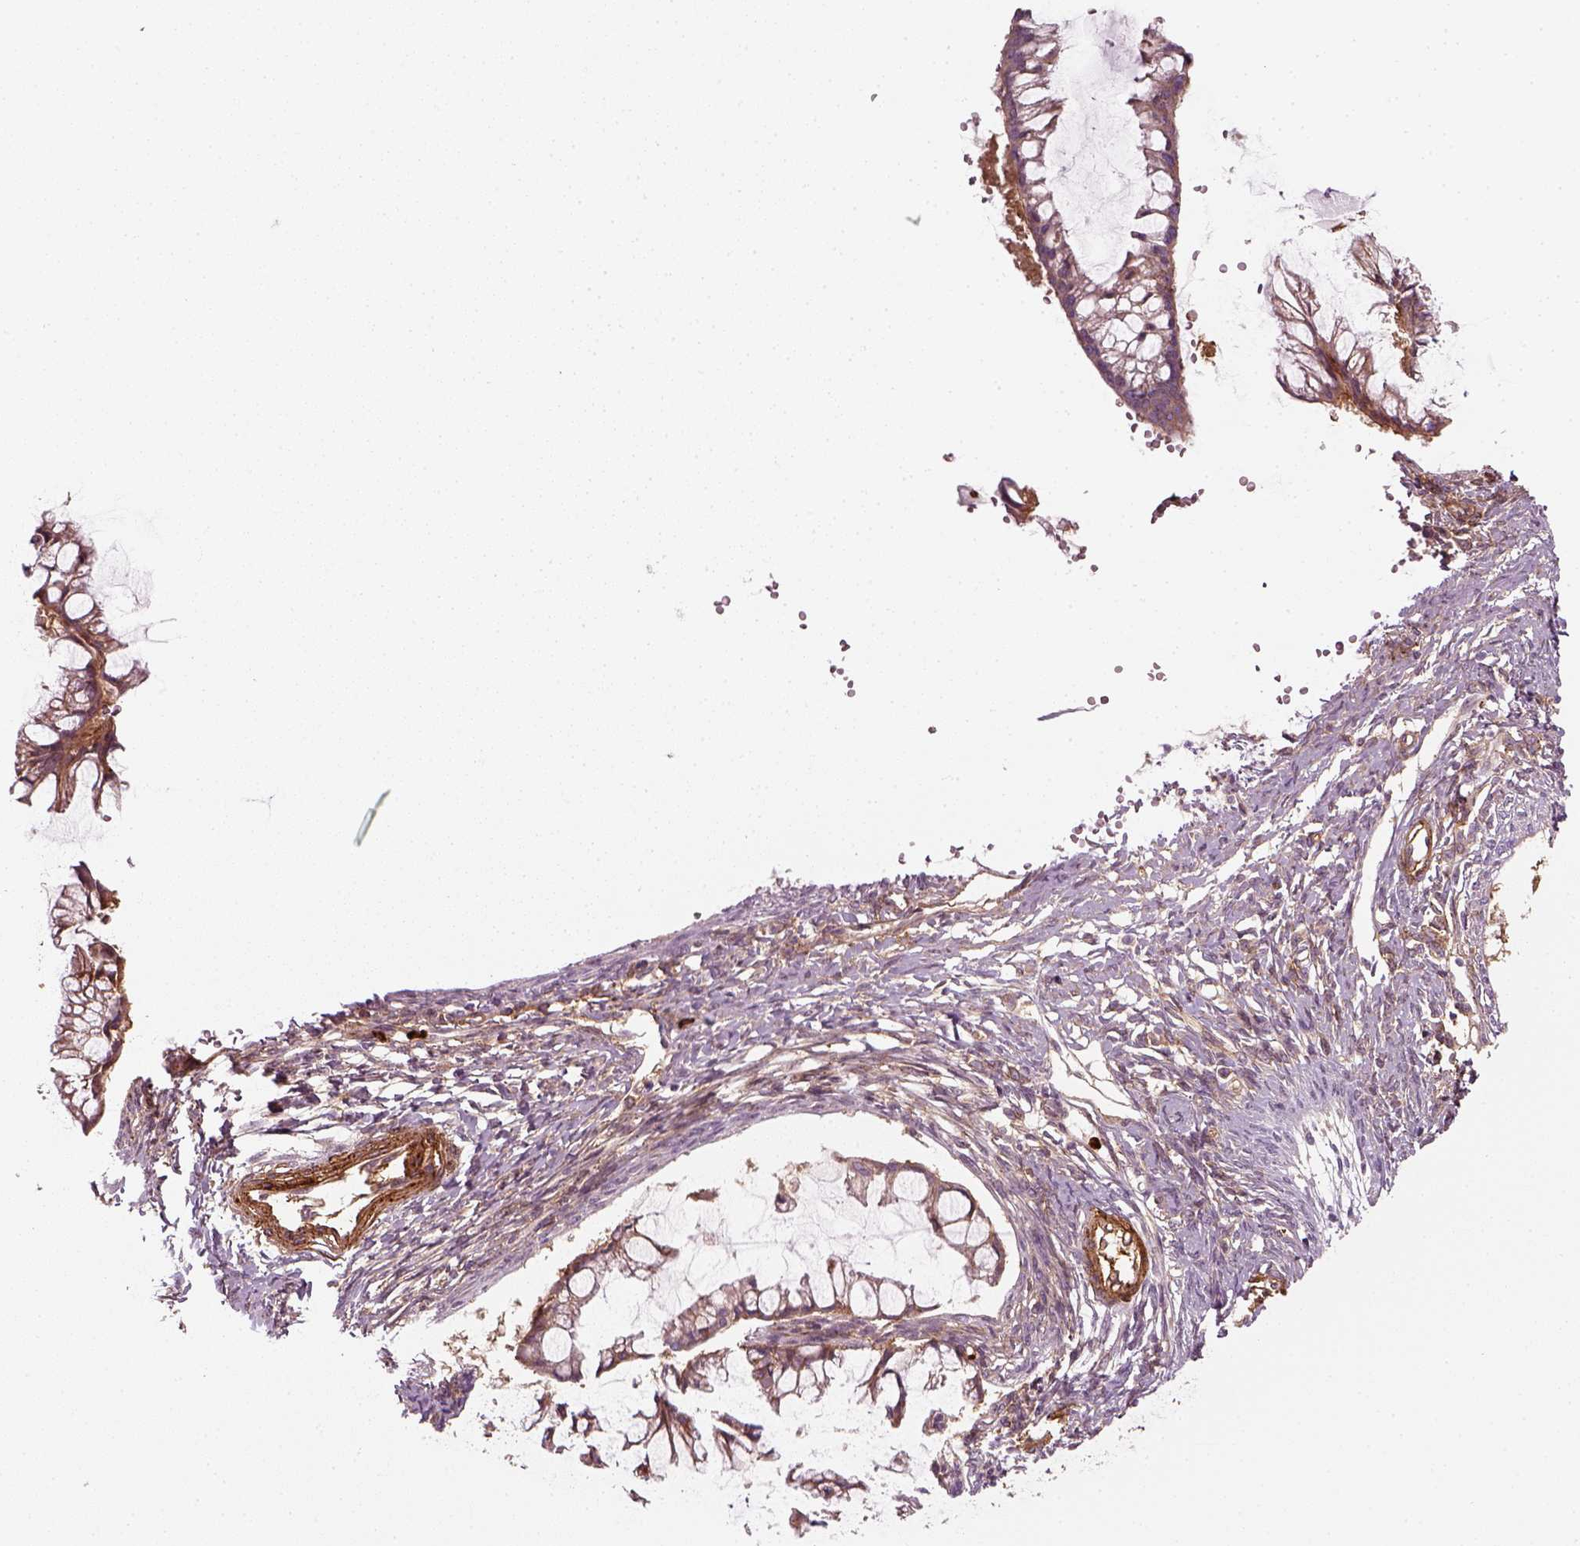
{"staining": {"intensity": "moderate", "quantity": ">75%", "location": "cytoplasmic/membranous"}, "tissue": "ovarian cancer", "cell_type": "Tumor cells", "image_type": "cancer", "snomed": [{"axis": "morphology", "description": "Cystadenocarcinoma, mucinous, NOS"}, {"axis": "topography", "description": "Ovary"}], "caption": "Immunohistochemistry (IHC) (DAB) staining of mucinous cystadenocarcinoma (ovarian) exhibits moderate cytoplasmic/membranous protein staining in approximately >75% of tumor cells.", "gene": "NPTN", "patient": {"sex": "female", "age": 73}}